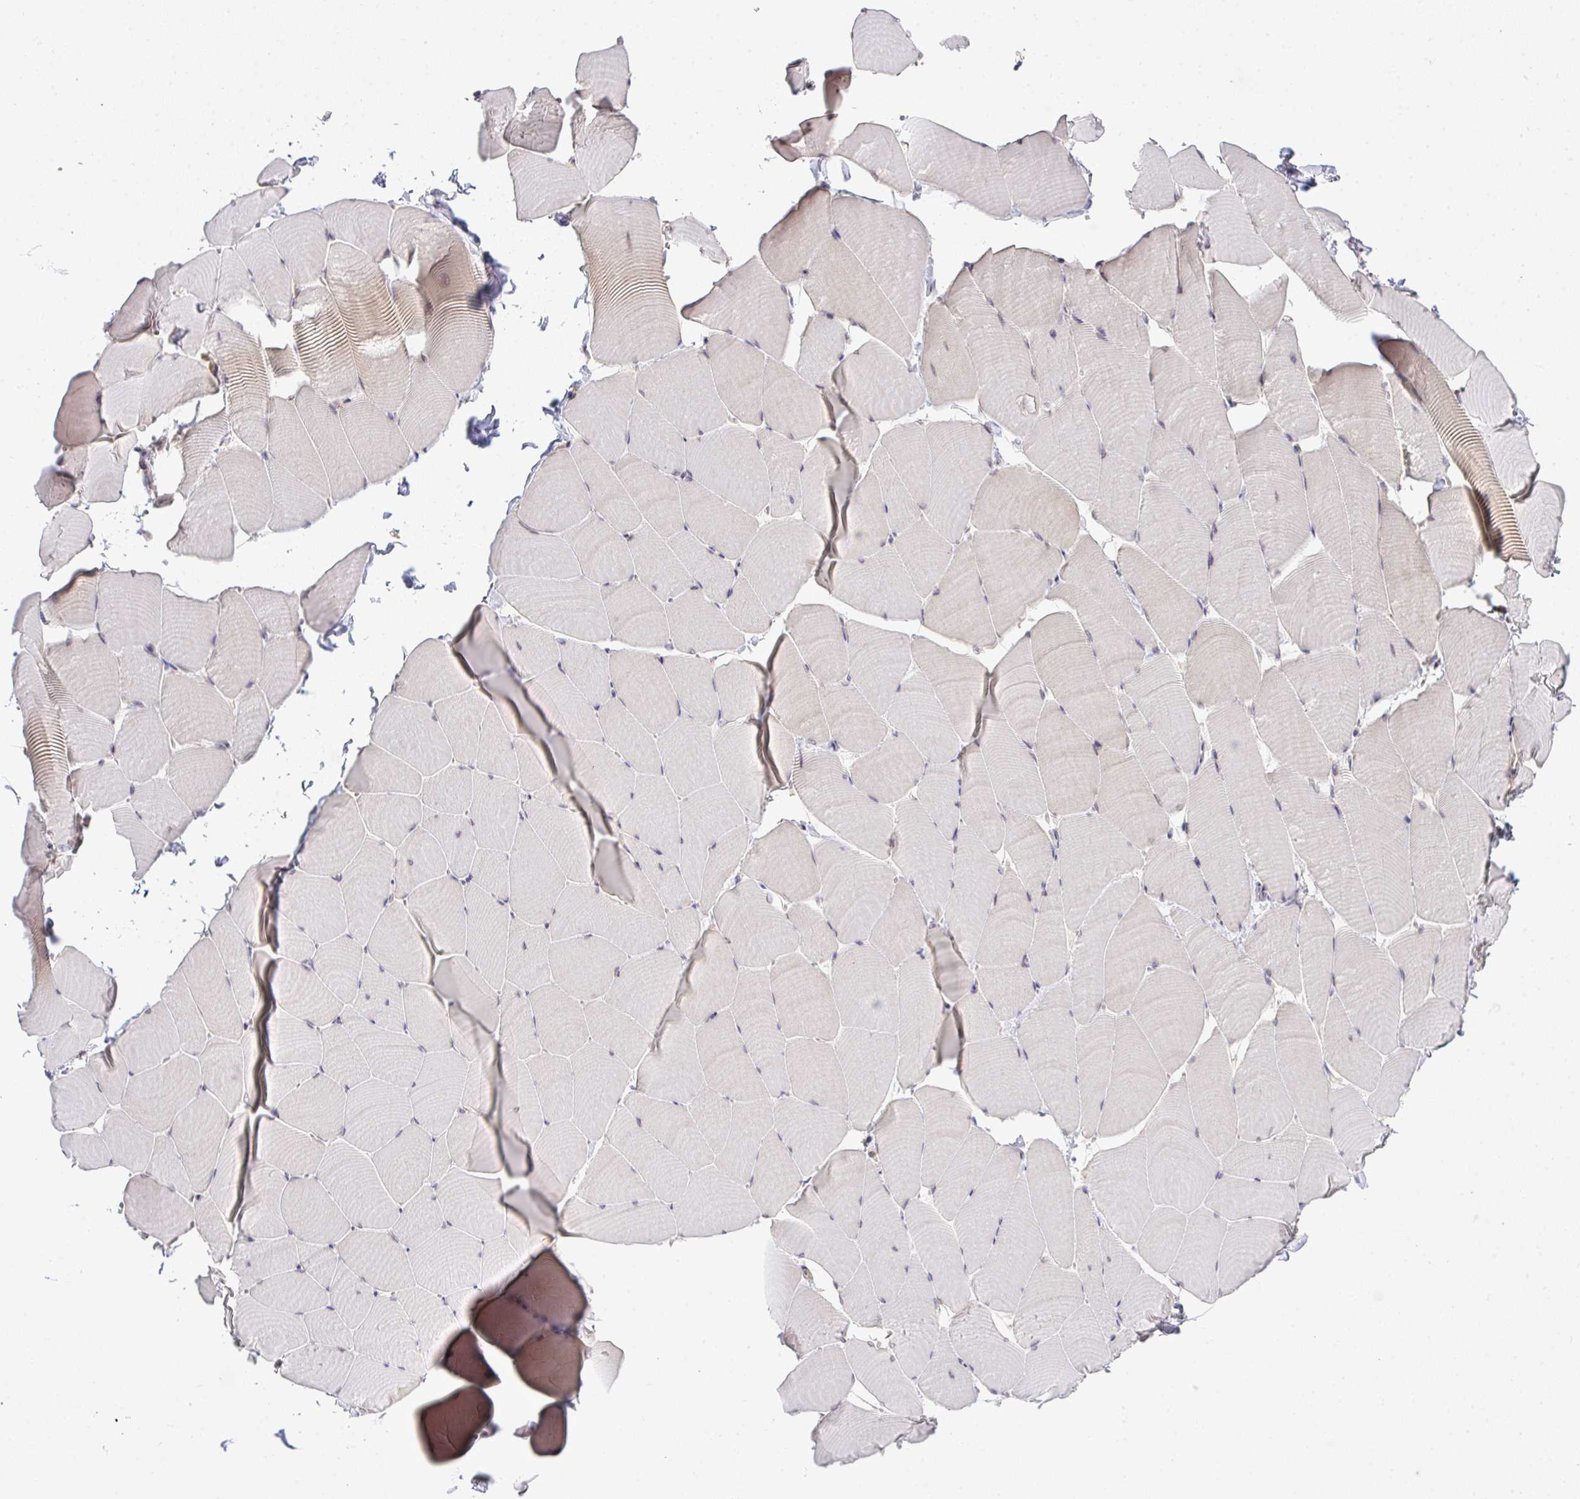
{"staining": {"intensity": "weak", "quantity": "<25%", "location": "cytoplasmic/membranous"}, "tissue": "skeletal muscle", "cell_type": "Myocytes", "image_type": "normal", "snomed": [{"axis": "morphology", "description": "Normal tissue, NOS"}, {"axis": "topography", "description": "Skeletal muscle"}], "caption": "Protein analysis of normal skeletal muscle demonstrates no significant staining in myocytes.", "gene": "EEF1AKMT1", "patient": {"sex": "male", "age": 25}}